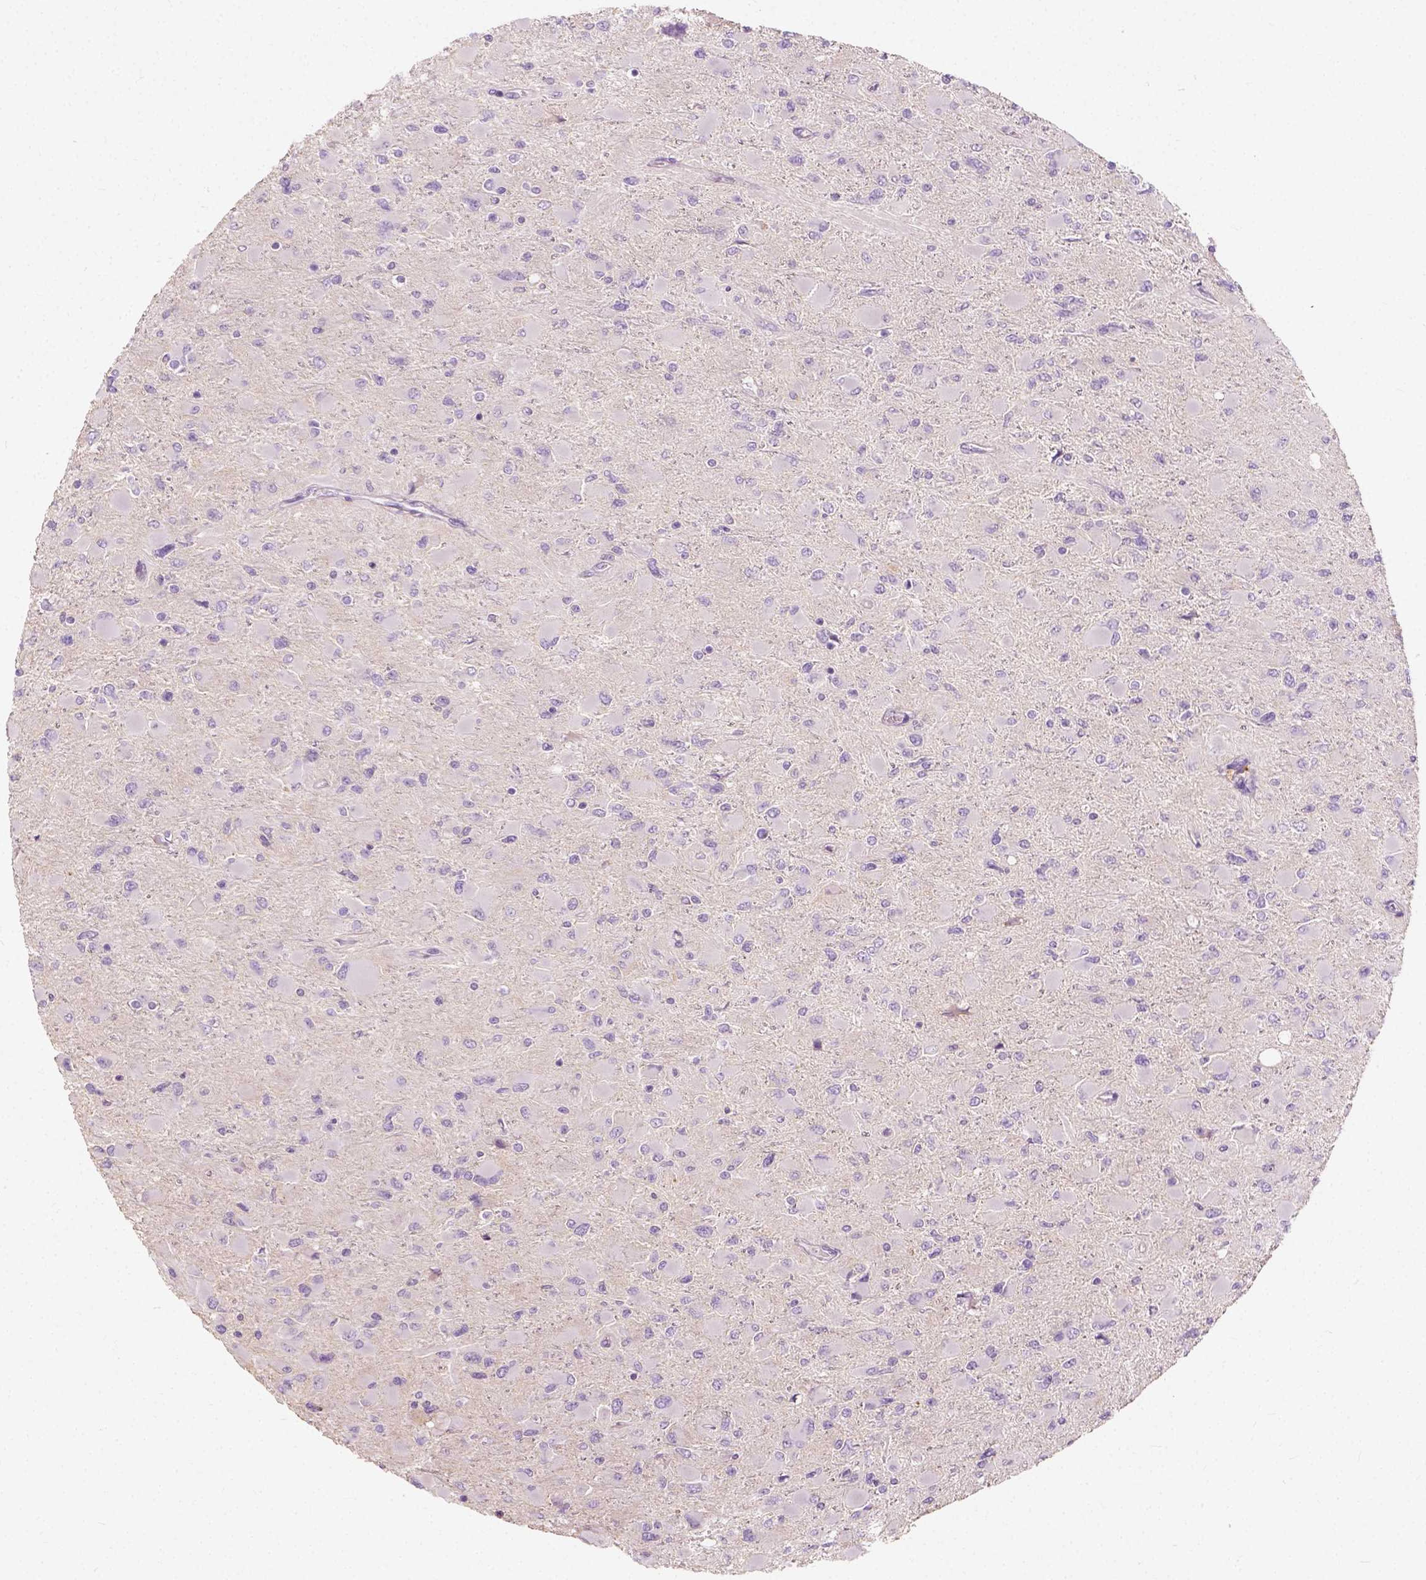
{"staining": {"intensity": "negative", "quantity": "none", "location": "none"}, "tissue": "glioma", "cell_type": "Tumor cells", "image_type": "cancer", "snomed": [{"axis": "morphology", "description": "Glioma, malignant, High grade"}, {"axis": "topography", "description": "Cerebral cortex"}], "caption": "This is an immunohistochemistry (IHC) micrograph of human malignant high-grade glioma. There is no staining in tumor cells.", "gene": "DHCR24", "patient": {"sex": "female", "age": 36}}